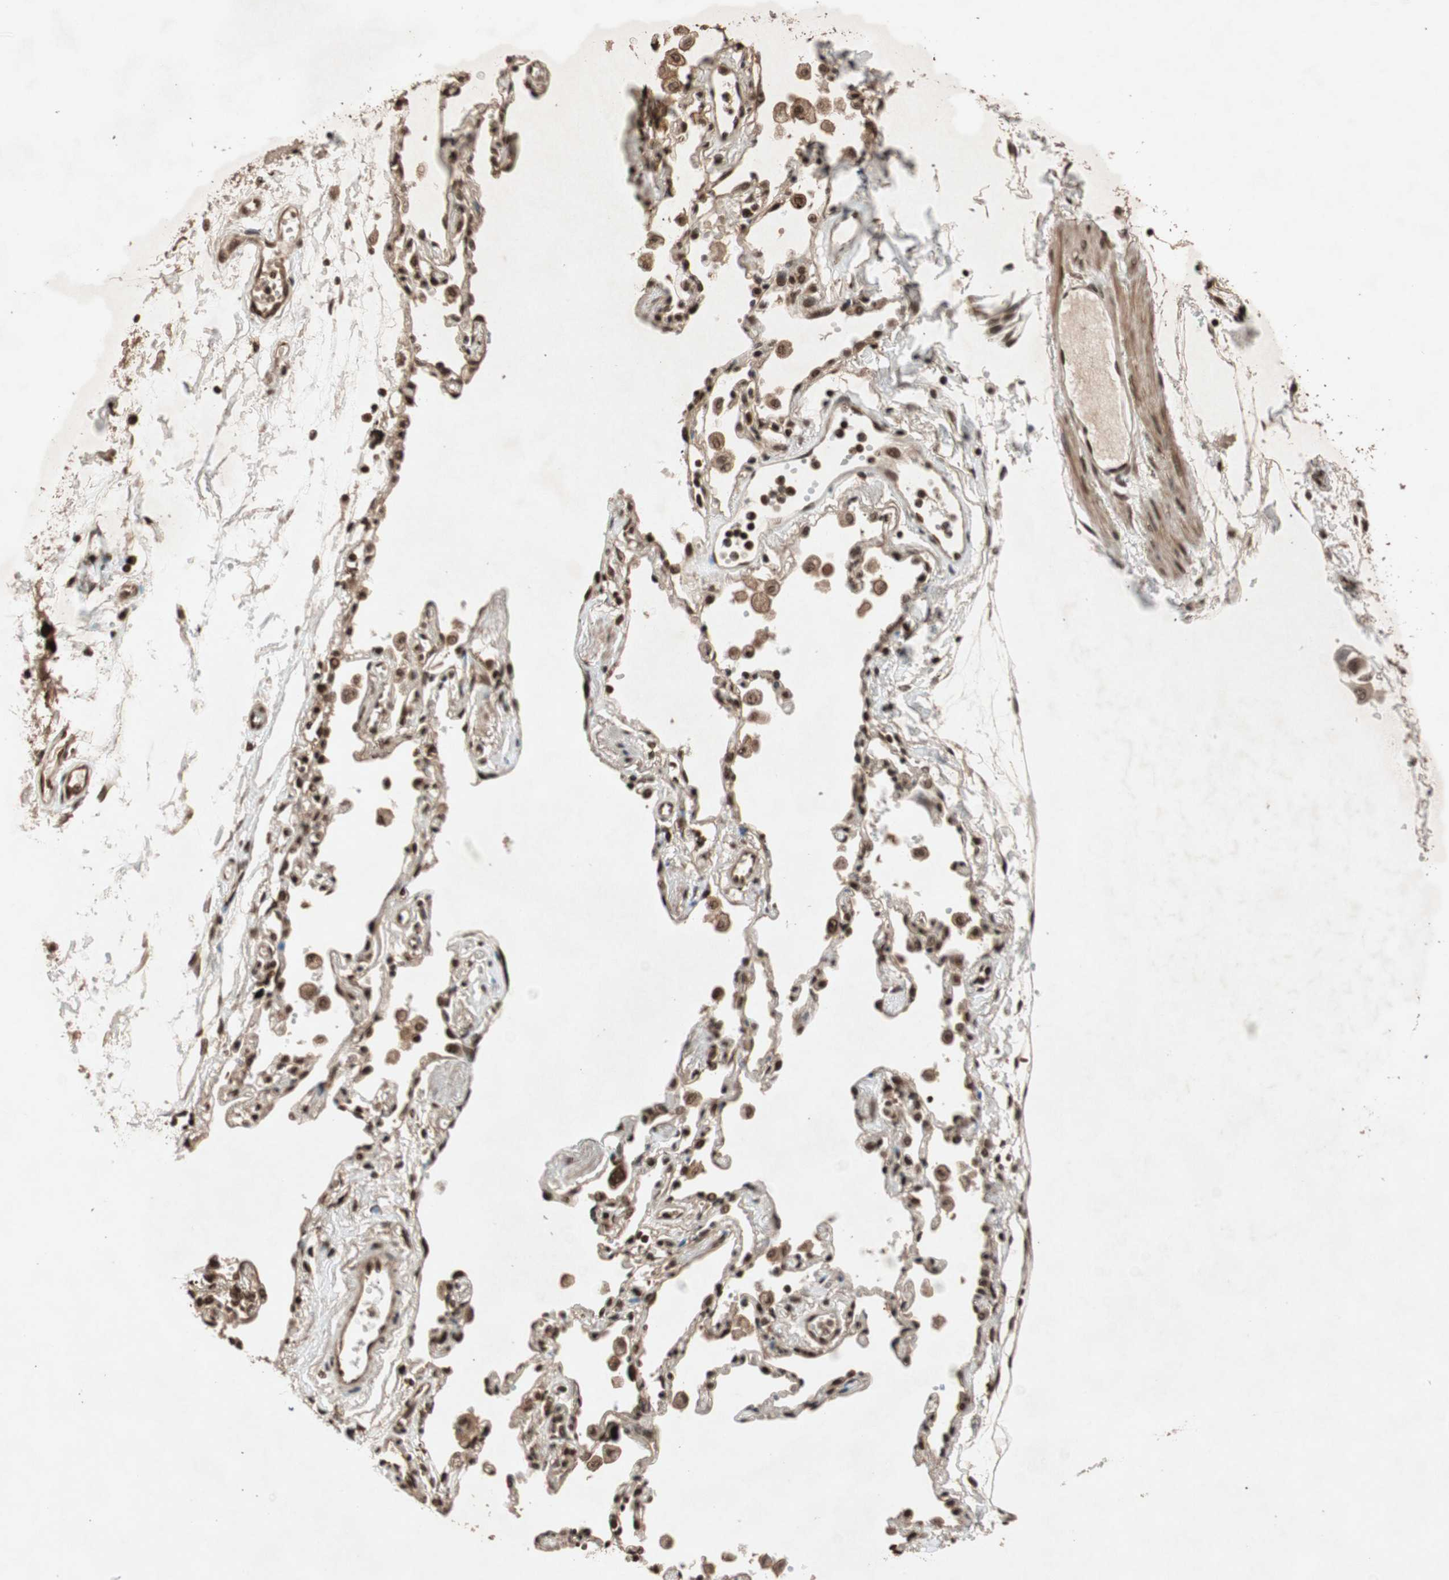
{"staining": {"intensity": "strong", "quantity": ">75%", "location": "nuclear"}, "tissue": "adipose tissue", "cell_type": "Adipocytes", "image_type": "normal", "snomed": [{"axis": "morphology", "description": "Normal tissue, NOS"}, {"axis": "morphology", "description": "Adenocarcinoma, NOS"}, {"axis": "topography", "description": "Cartilage tissue"}, {"axis": "topography", "description": "Bronchus"}, {"axis": "topography", "description": "Lung"}], "caption": "Immunohistochemical staining of unremarkable adipose tissue displays high levels of strong nuclear expression in about >75% of adipocytes.", "gene": "ALKBH5", "patient": {"sex": "female", "age": 67}}